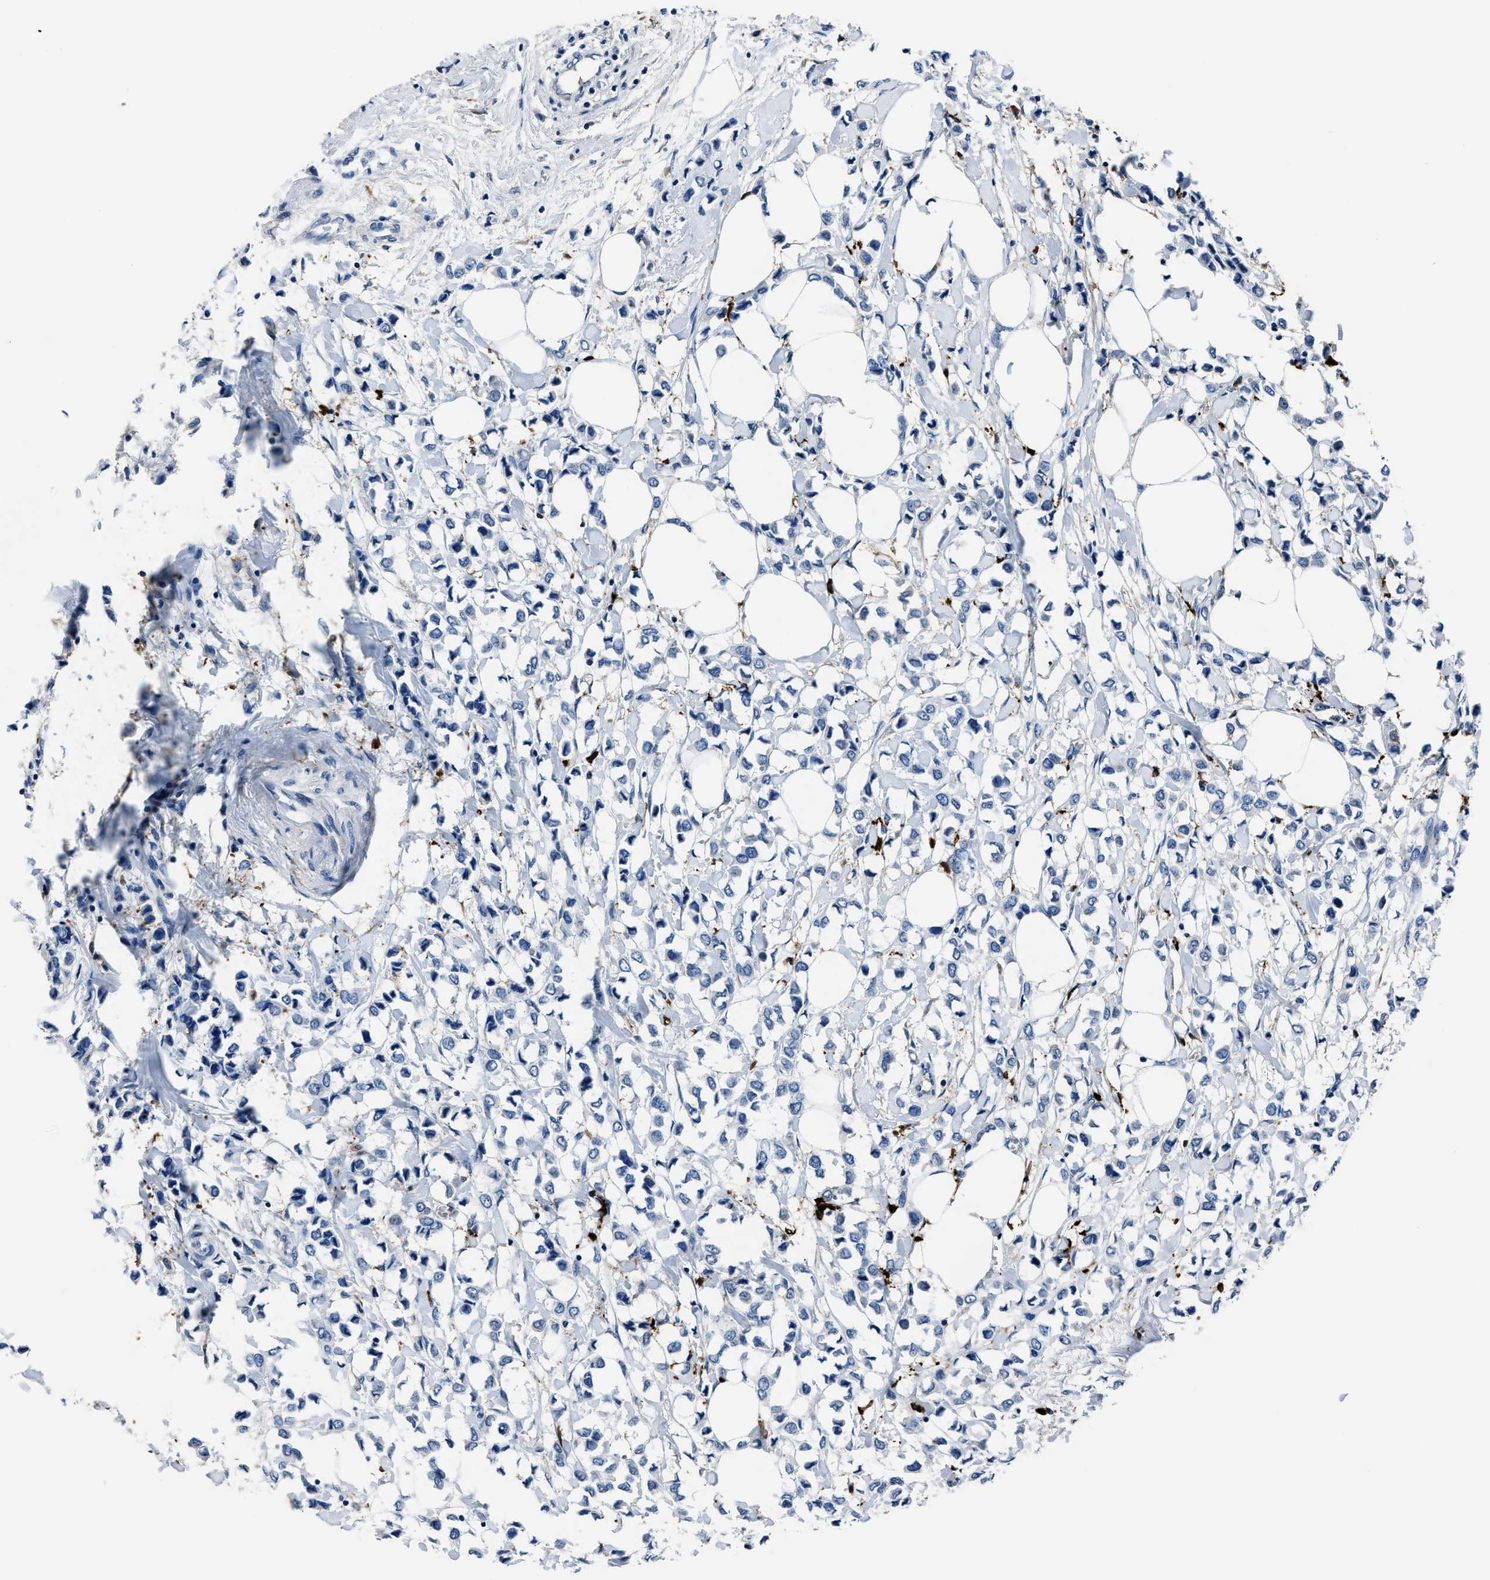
{"staining": {"intensity": "negative", "quantity": "none", "location": "none"}, "tissue": "breast cancer", "cell_type": "Tumor cells", "image_type": "cancer", "snomed": [{"axis": "morphology", "description": "Lobular carcinoma"}, {"axis": "topography", "description": "Breast"}], "caption": "This is a image of IHC staining of breast cancer (lobular carcinoma), which shows no positivity in tumor cells.", "gene": "FTL", "patient": {"sex": "female", "age": 51}}